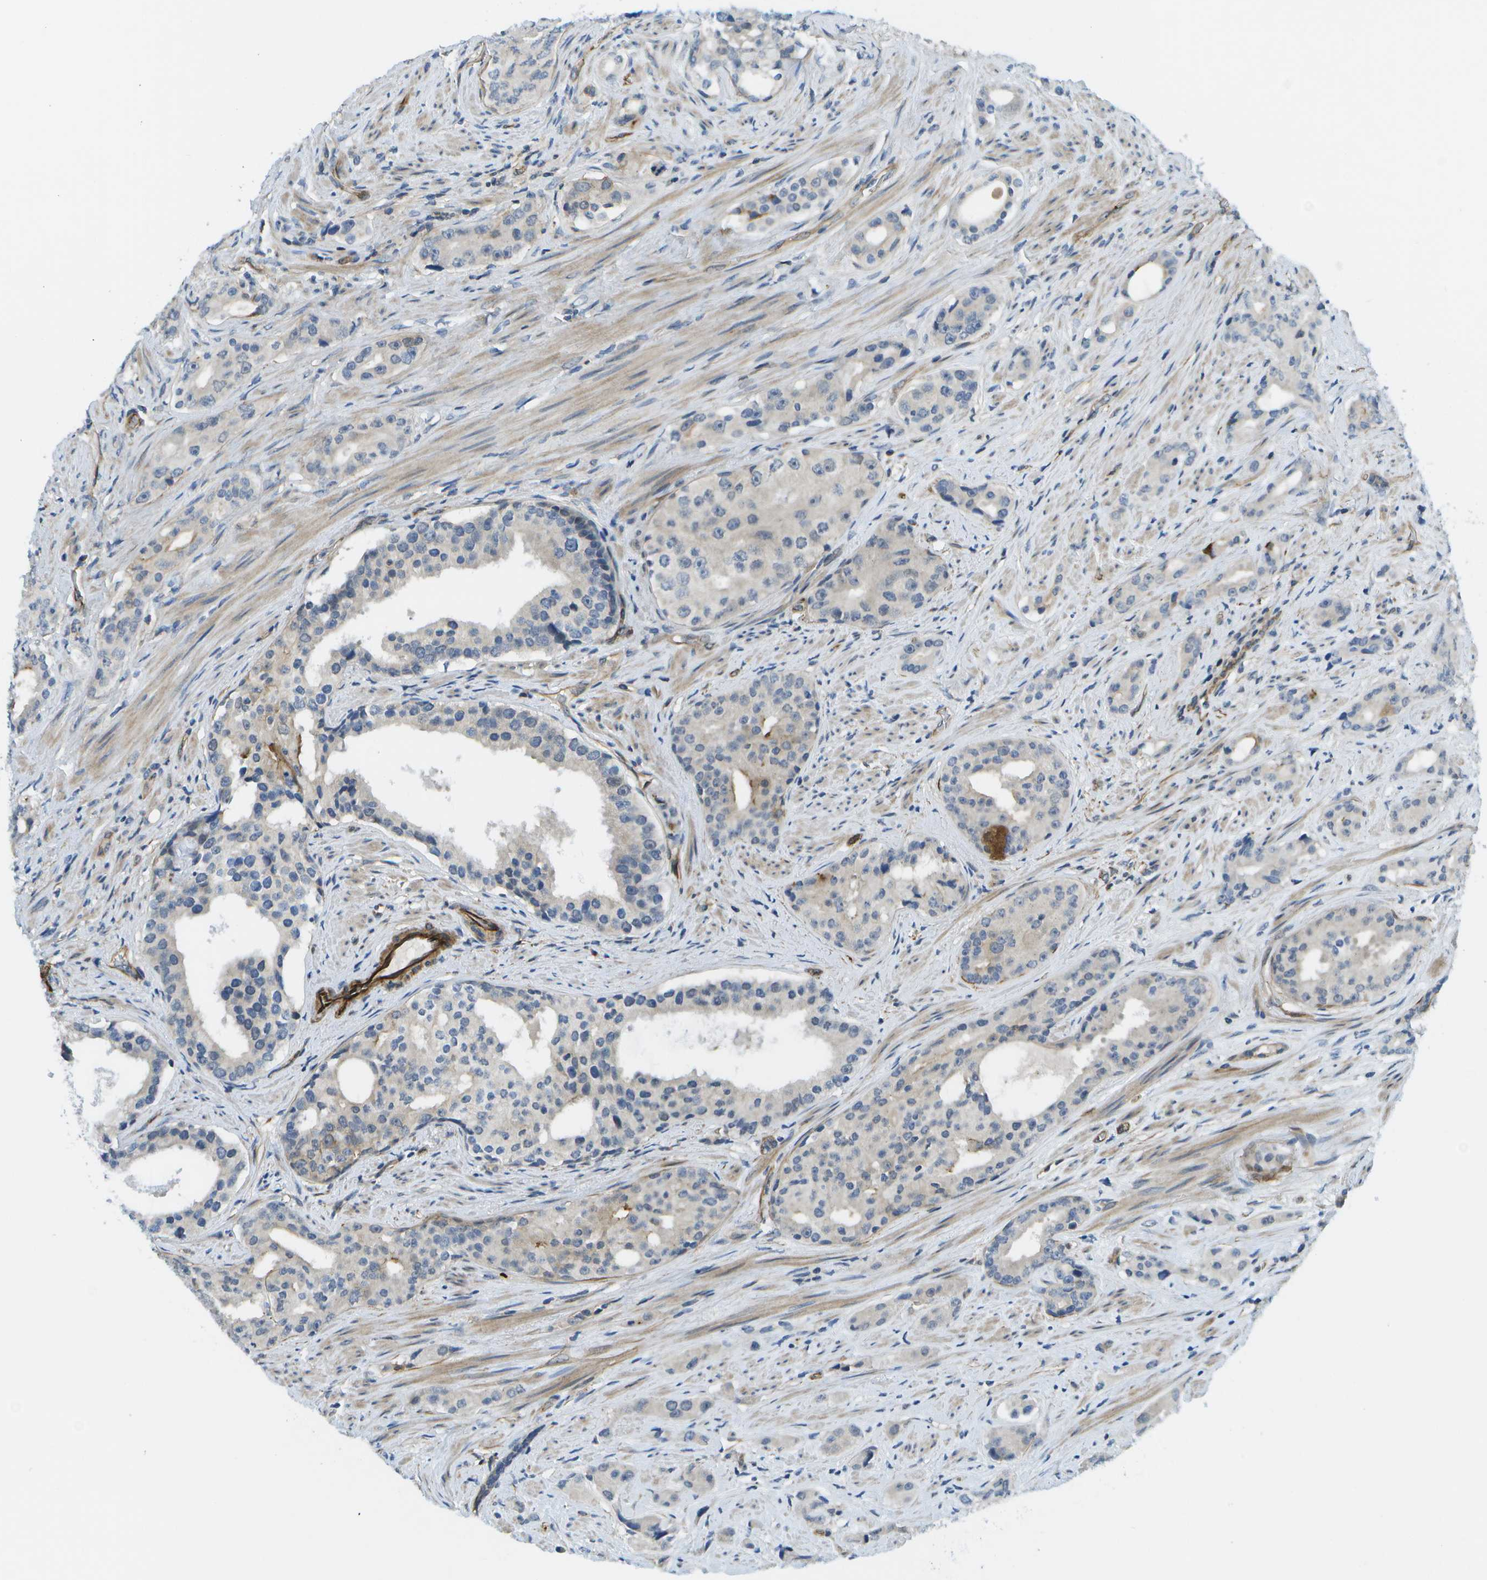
{"staining": {"intensity": "negative", "quantity": "none", "location": "none"}, "tissue": "prostate cancer", "cell_type": "Tumor cells", "image_type": "cancer", "snomed": [{"axis": "morphology", "description": "Adenocarcinoma, High grade"}, {"axis": "topography", "description": "Prostate"}], "caption": "IHC histopathology image of neoplastic tissue: prostate cancer stained with DAB reveals no significant protein expression in tumor cells.", "gene": "KIAA0040", "patient": {"sex": "male", "age": 71}}